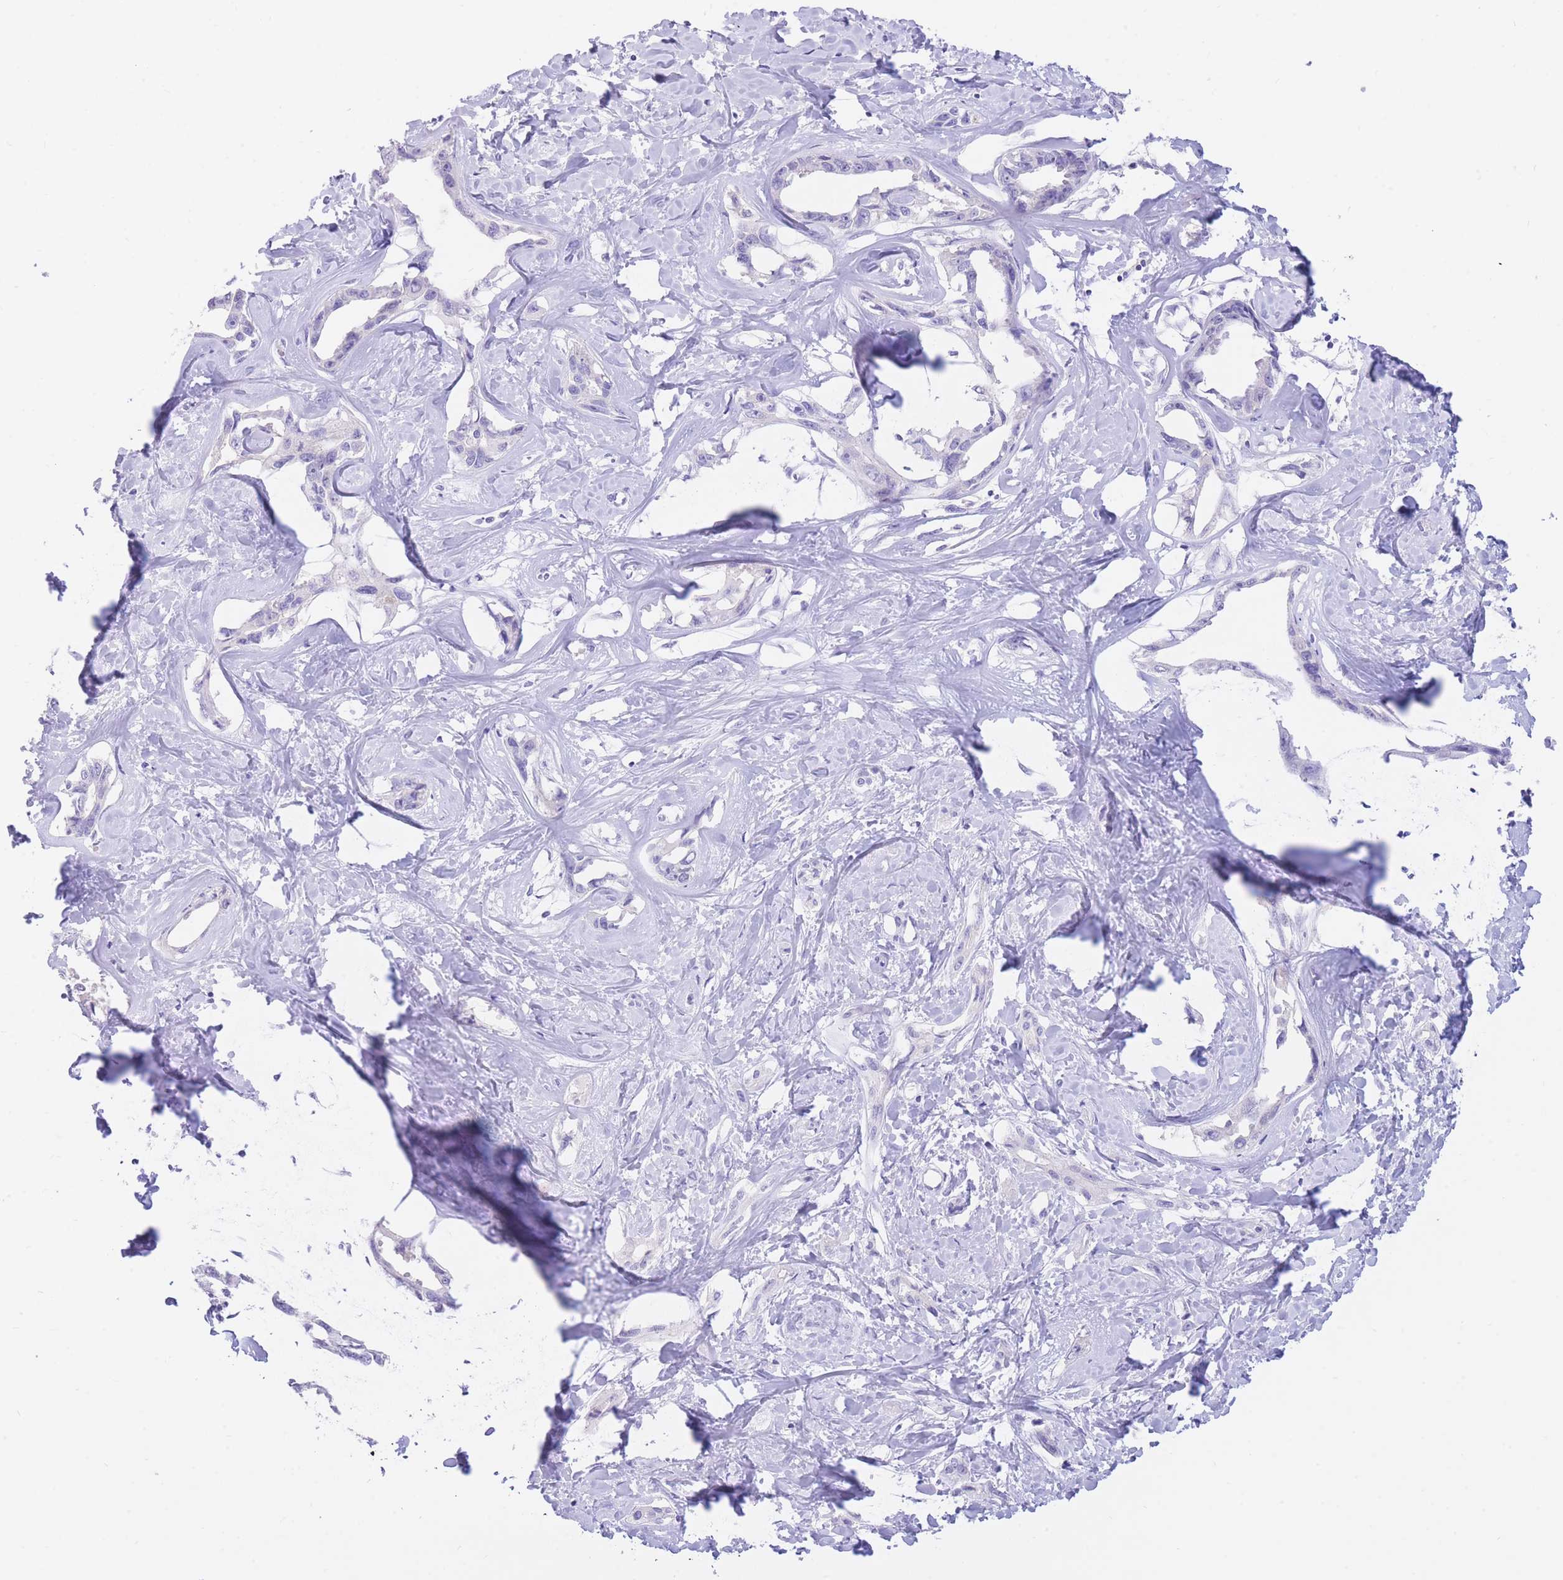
{"staining": {"intensity": "negative", "quantity": "none", "location": "none"}, "tissue": "liver cancer", "cell_type": "Tumor cells", "image_type": "cancer", "snomed": [{"axis": "morphology", "description": "Cholangiocarcinoma"}, {"axis": "topography", "description": "Liver"}], "caption": "Histopathology image shows no significant protein expression in tumor cells of cholangiocarcinoma (liver).", "gene": "SULT1A1", "patient": {"sex": "male", "age": 59}}